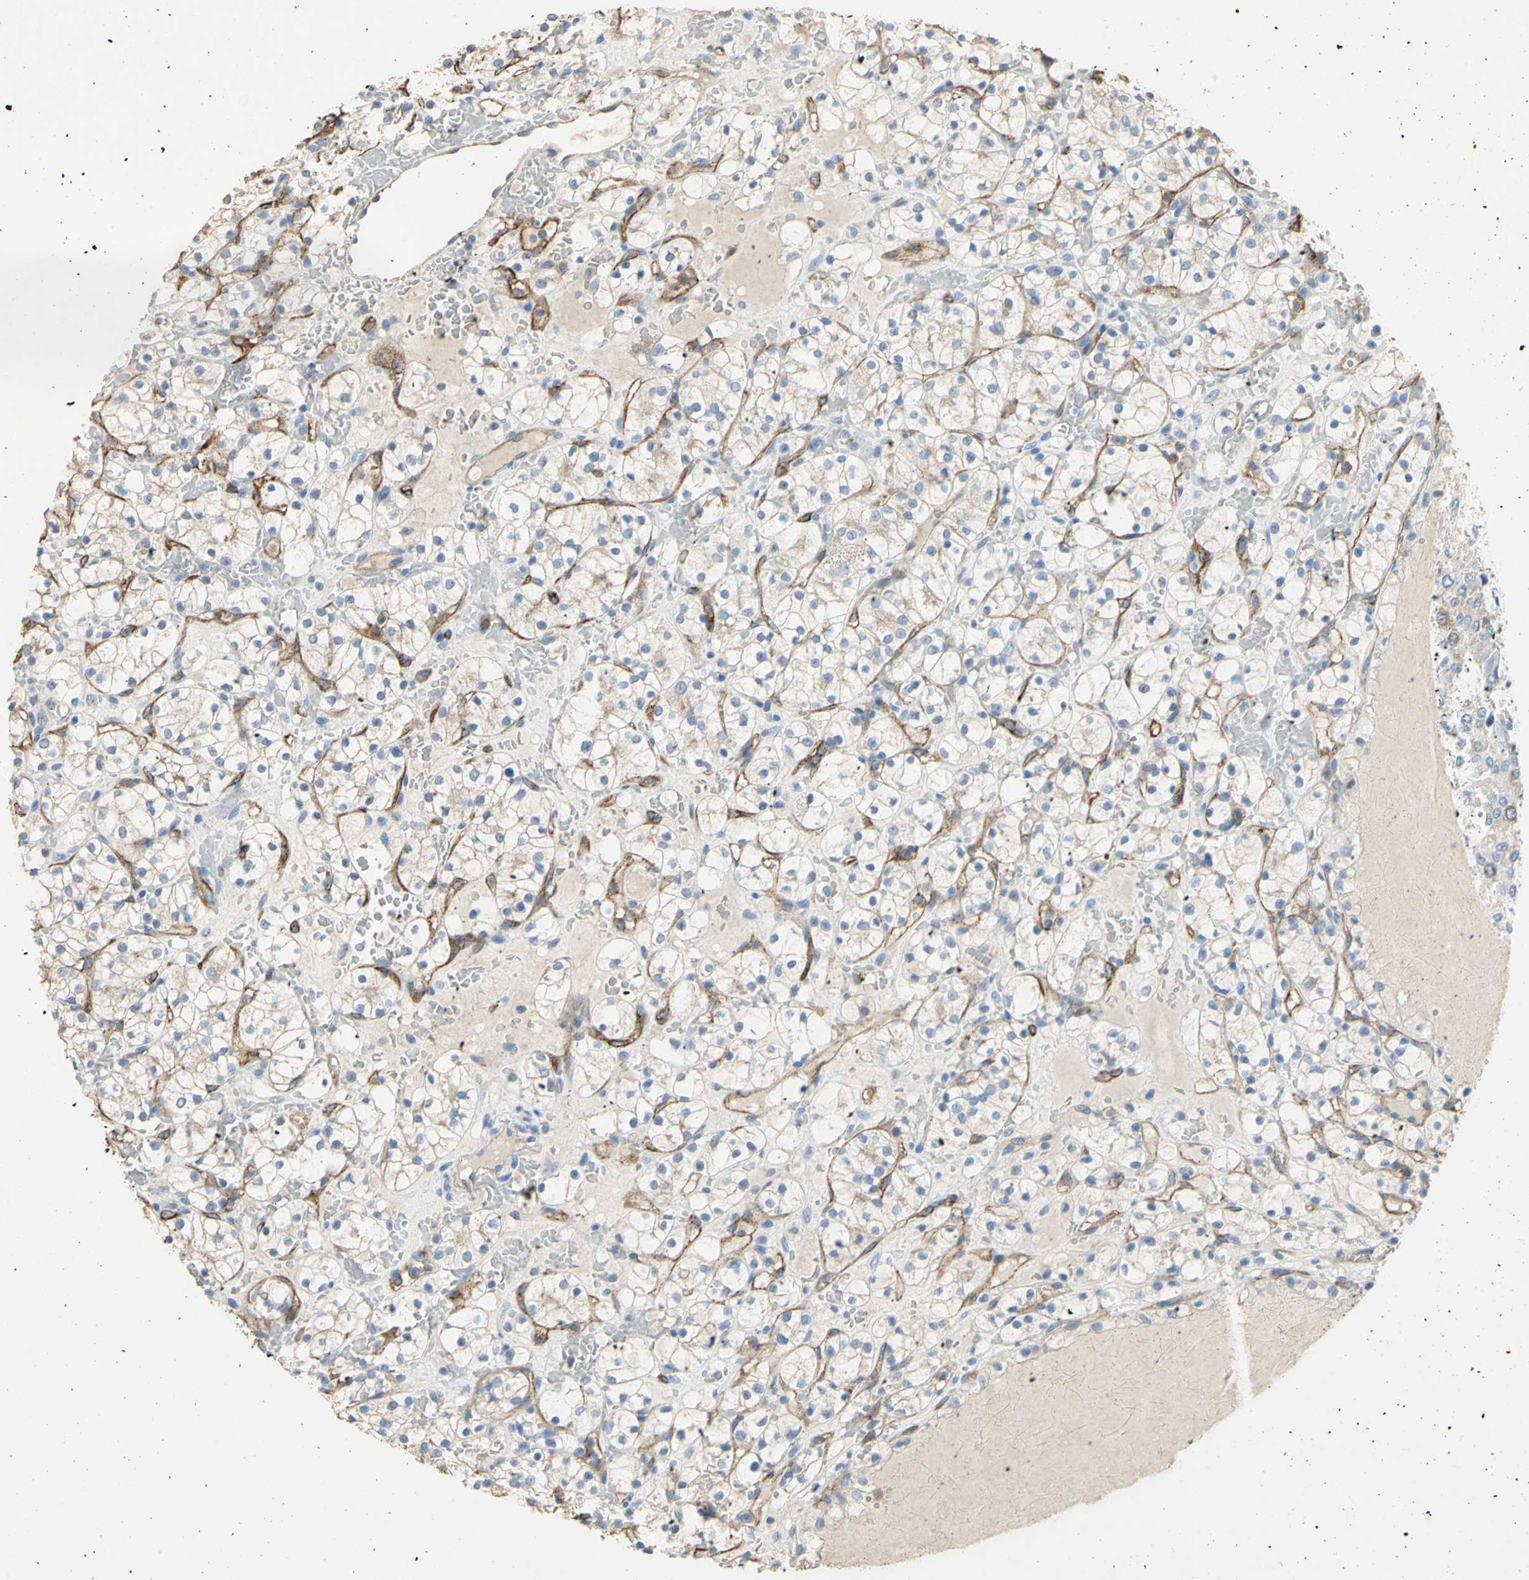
{"staining": {"intensity": "negative", "quantity": "none", "location": "none"}, "tissue": "renal cancer", "cell_type": "Tumor cells", "image_type": "cancer", "snomed": [{"axis": "morphology", "description": "Adenocarcinoma, NOS"}, {"axis": "topography", "description": "Kidney"}], "caption": "This is a micrograph of IHC staining of renal adenocarcinoma, which shows no positivity in tumor cells.", "gene": "DLGAP5", "patient": {"sex": "female", "age": 60}}